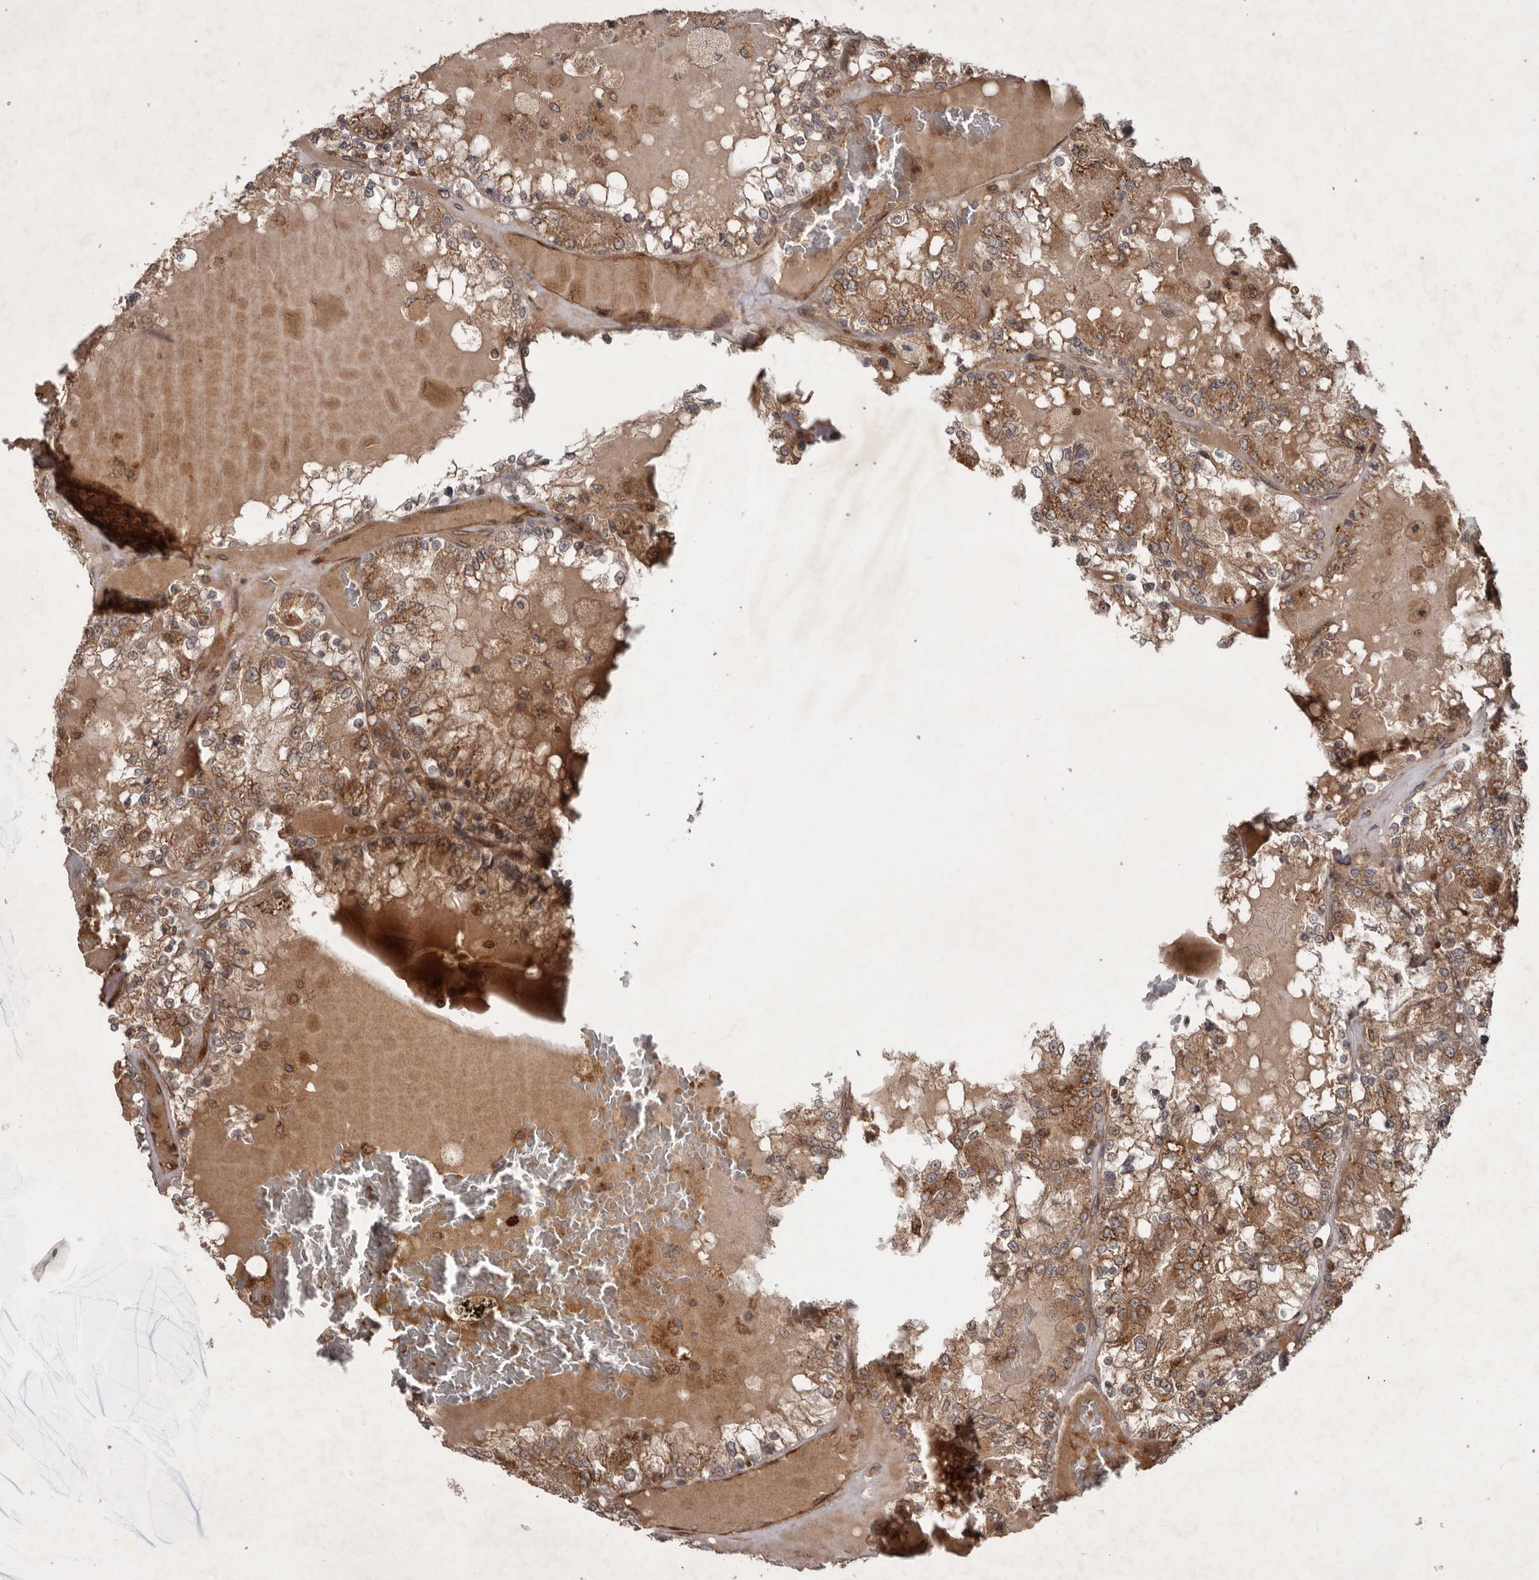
{"staining": {"intensity": "weak", "quantity": "25%-75%", "location": "cytoplasmic/membranous"}, "tissue": "renal cancer", "cell_type": "Tumor cells", "image_type": "cancer", "snomed": [{"axis": "morphology", "description": "Adenocarcinoma, NOS"}, {"axis": "topography", "description": "Kidney"}], "caption": "Immunohistochemical staining of human renal cancer displays low levels of weak cytoplasmic/membranous protein staining in approximately 25%-75% of tumor cells.", "gene": "STK36", "patient": {"sex": "female", "age": 56}}